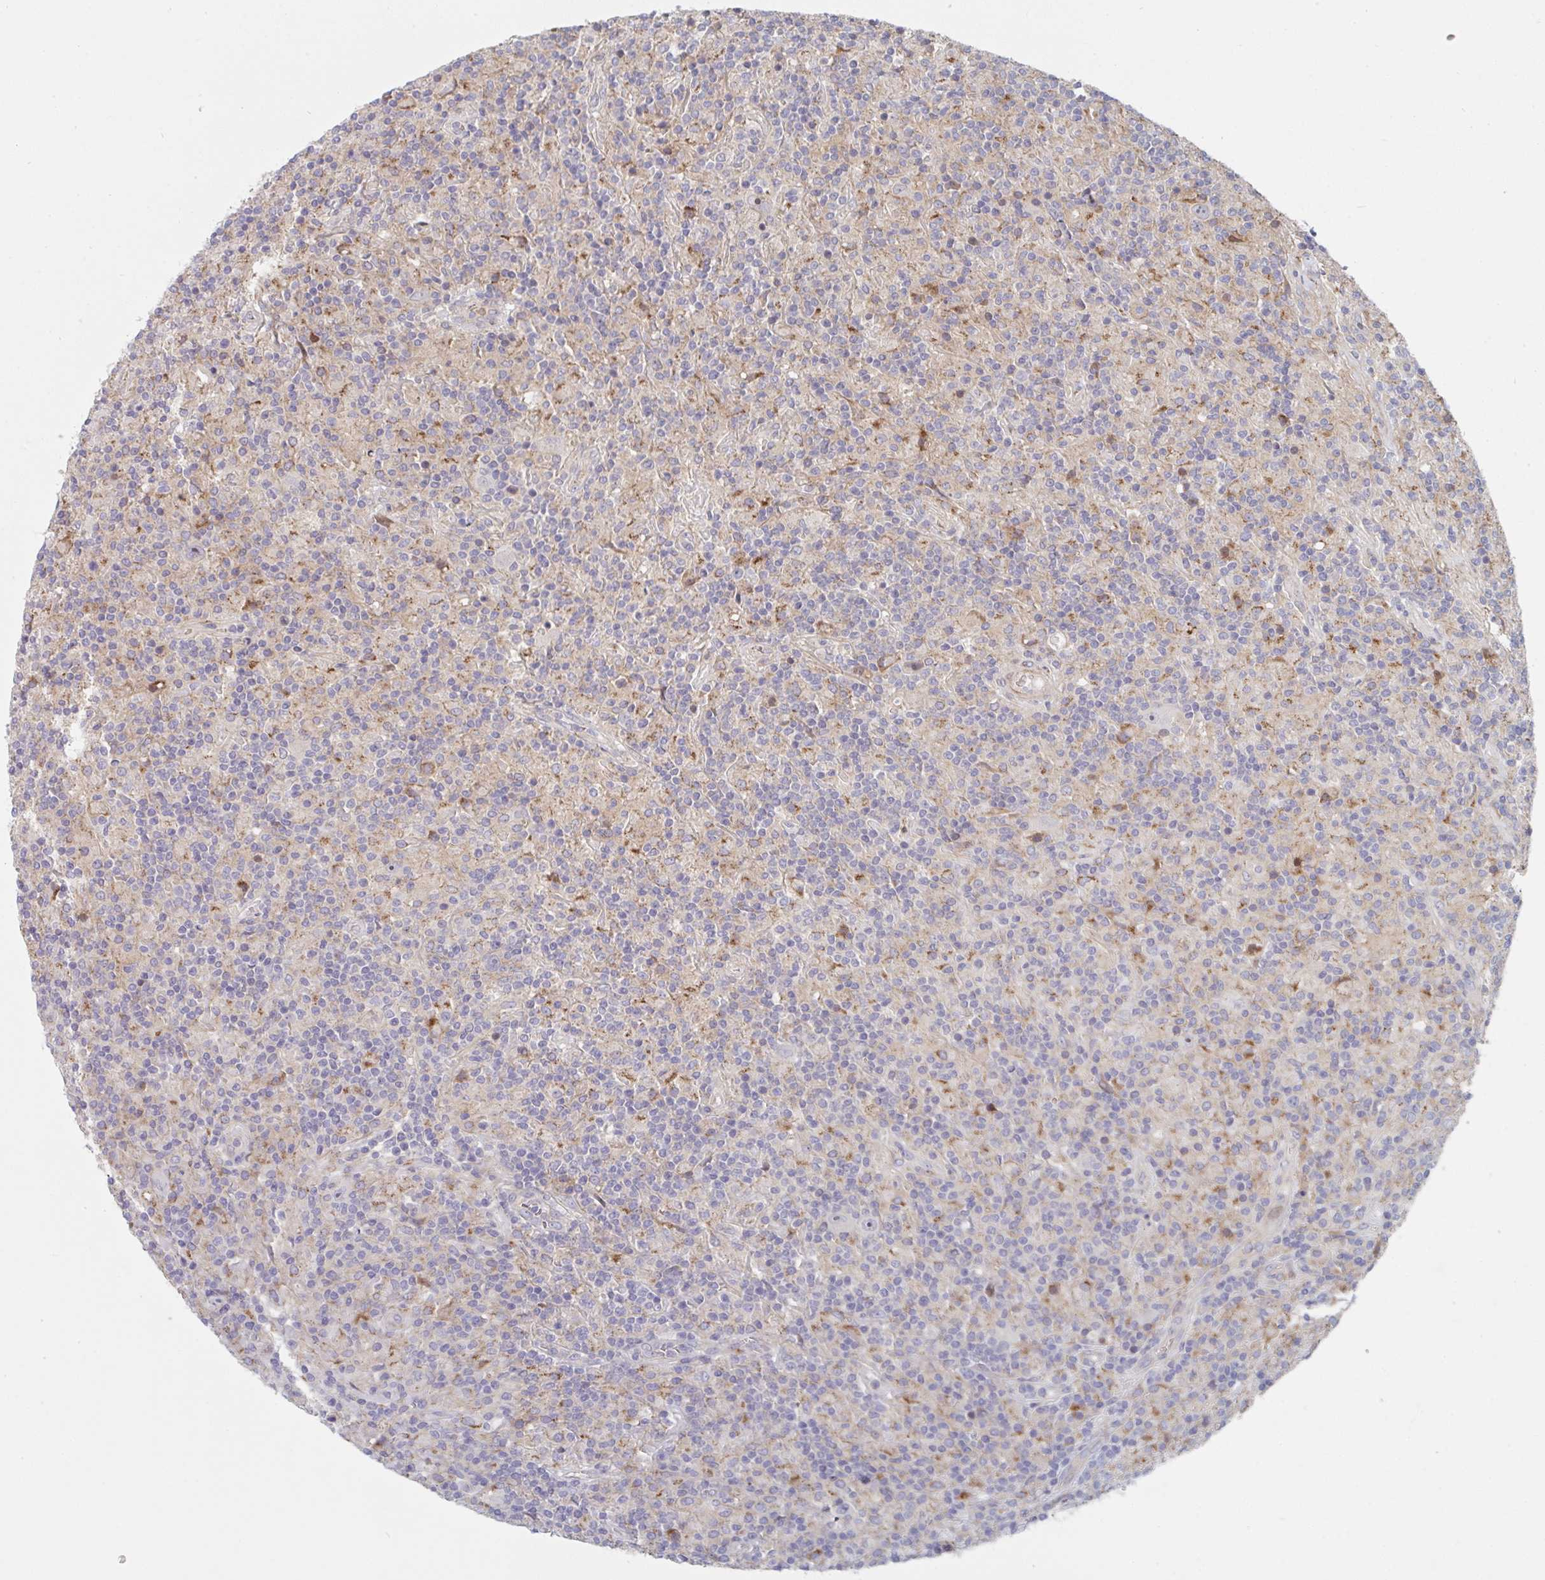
{"staining": {"intensity": "negative", "quantity": "none", "location": "none"}, "tissue": "lymphoma", "cell_type": "Tumor cells", "image_type": "cancer", "snomed": [{"axis": "morphology", "description": "Hodgkin's disease, NOS"}, {"axis": "topography", "description": "Lymph node"}], "caption": "Immunohistochemical staining of lymphoma reveals no significant expression in tumor cells.", "gene": "TNFSF4", "patient": {"sex": "male", "age": 70}}